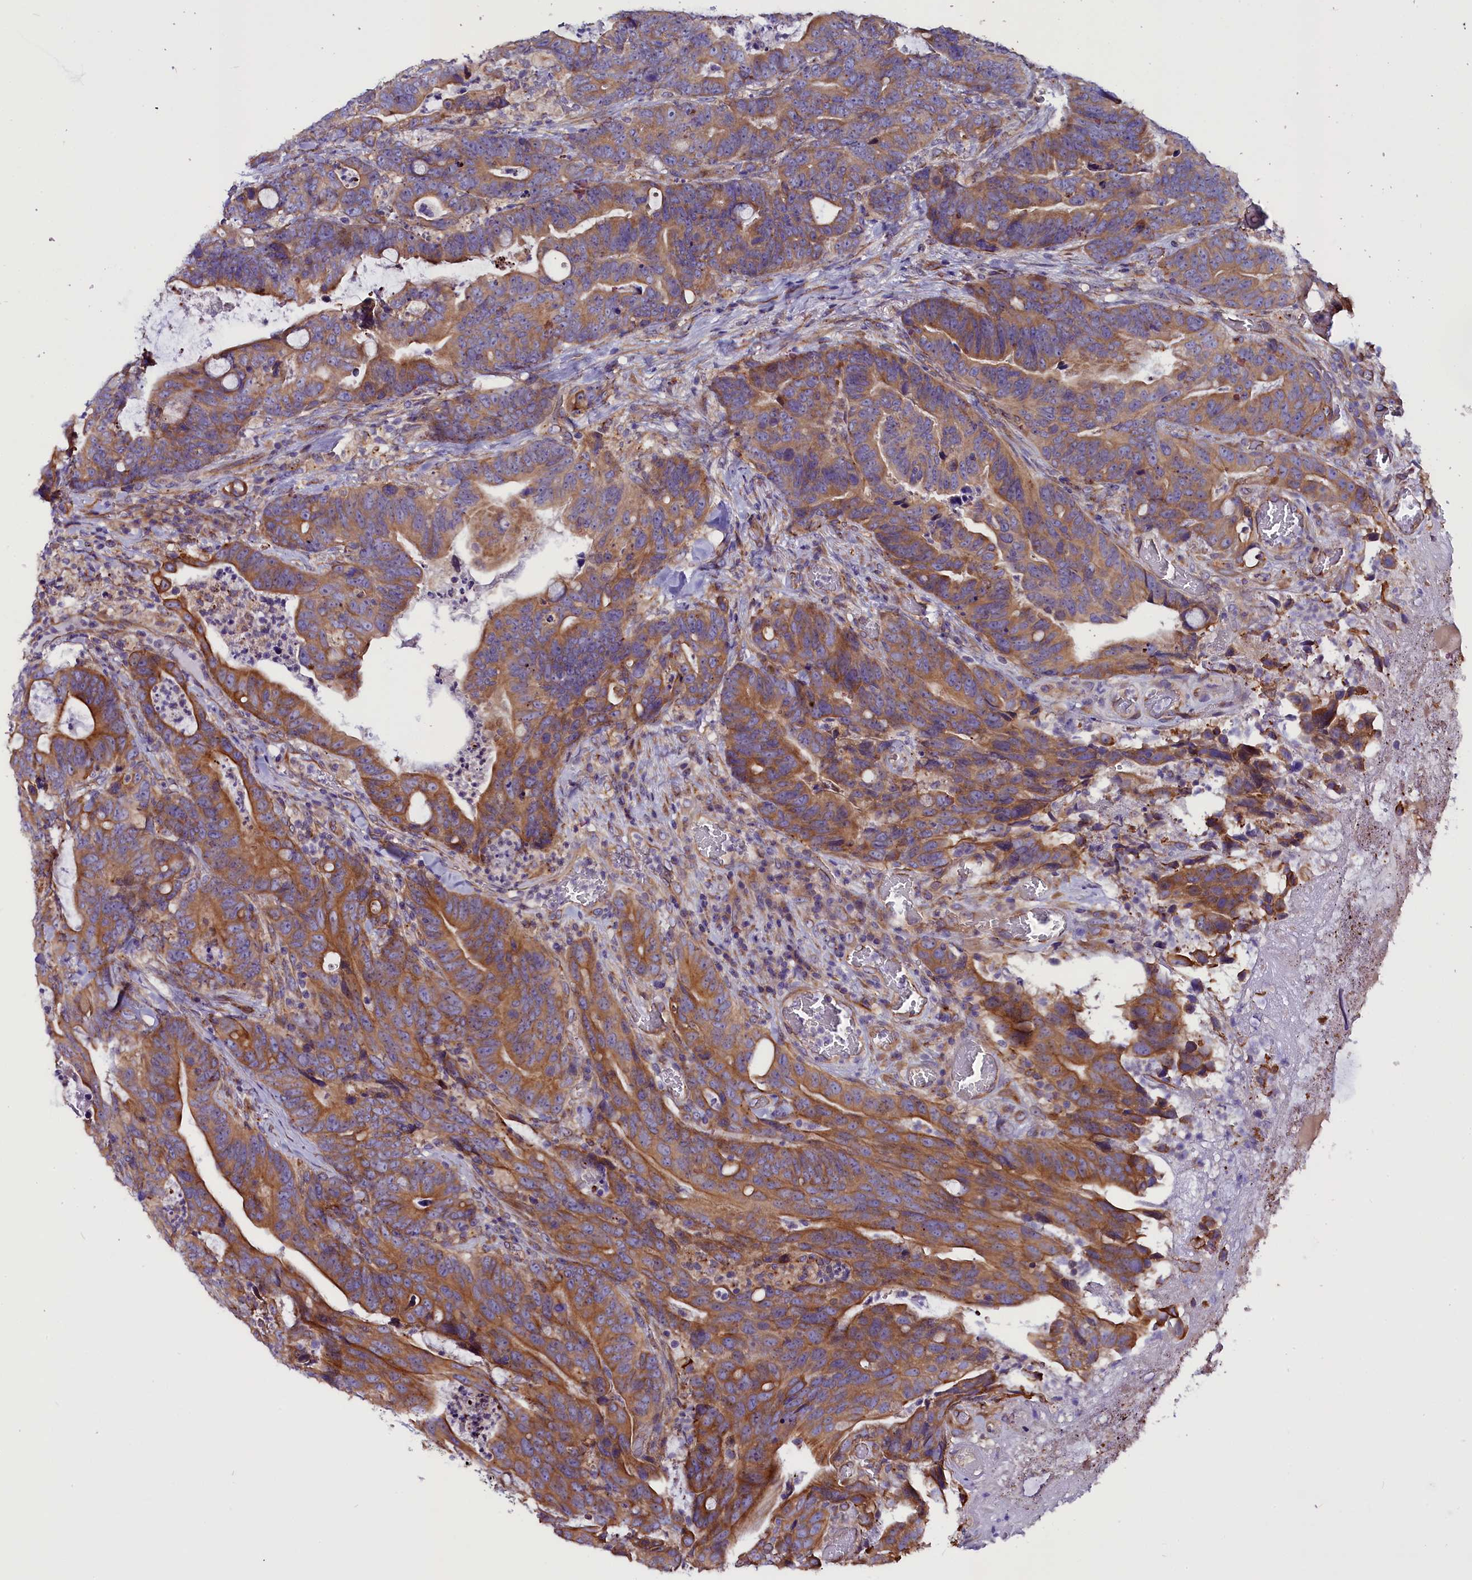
{"staining": {"intensity": "moderate", "quantity": ">75%", "location": "cytoplasmic/membranous"}, "tissue": "colorectal cancer", "cell_type": "Tumor cells", "image_type": "cancer", "snomed": [{"axis": "morphology", "description": "Adenocarcinoma, NOS"}, {"axis": "topography", "description": "Colon"}], "caption": "Colorectal cancer was stained to show a protein in brown. There is medium levels of moderate cytoplasmic/membranous staining in approximately >75% of tumor cells.", "gene": "CEP170", "patient": {"sex": "female", "age": 82}}